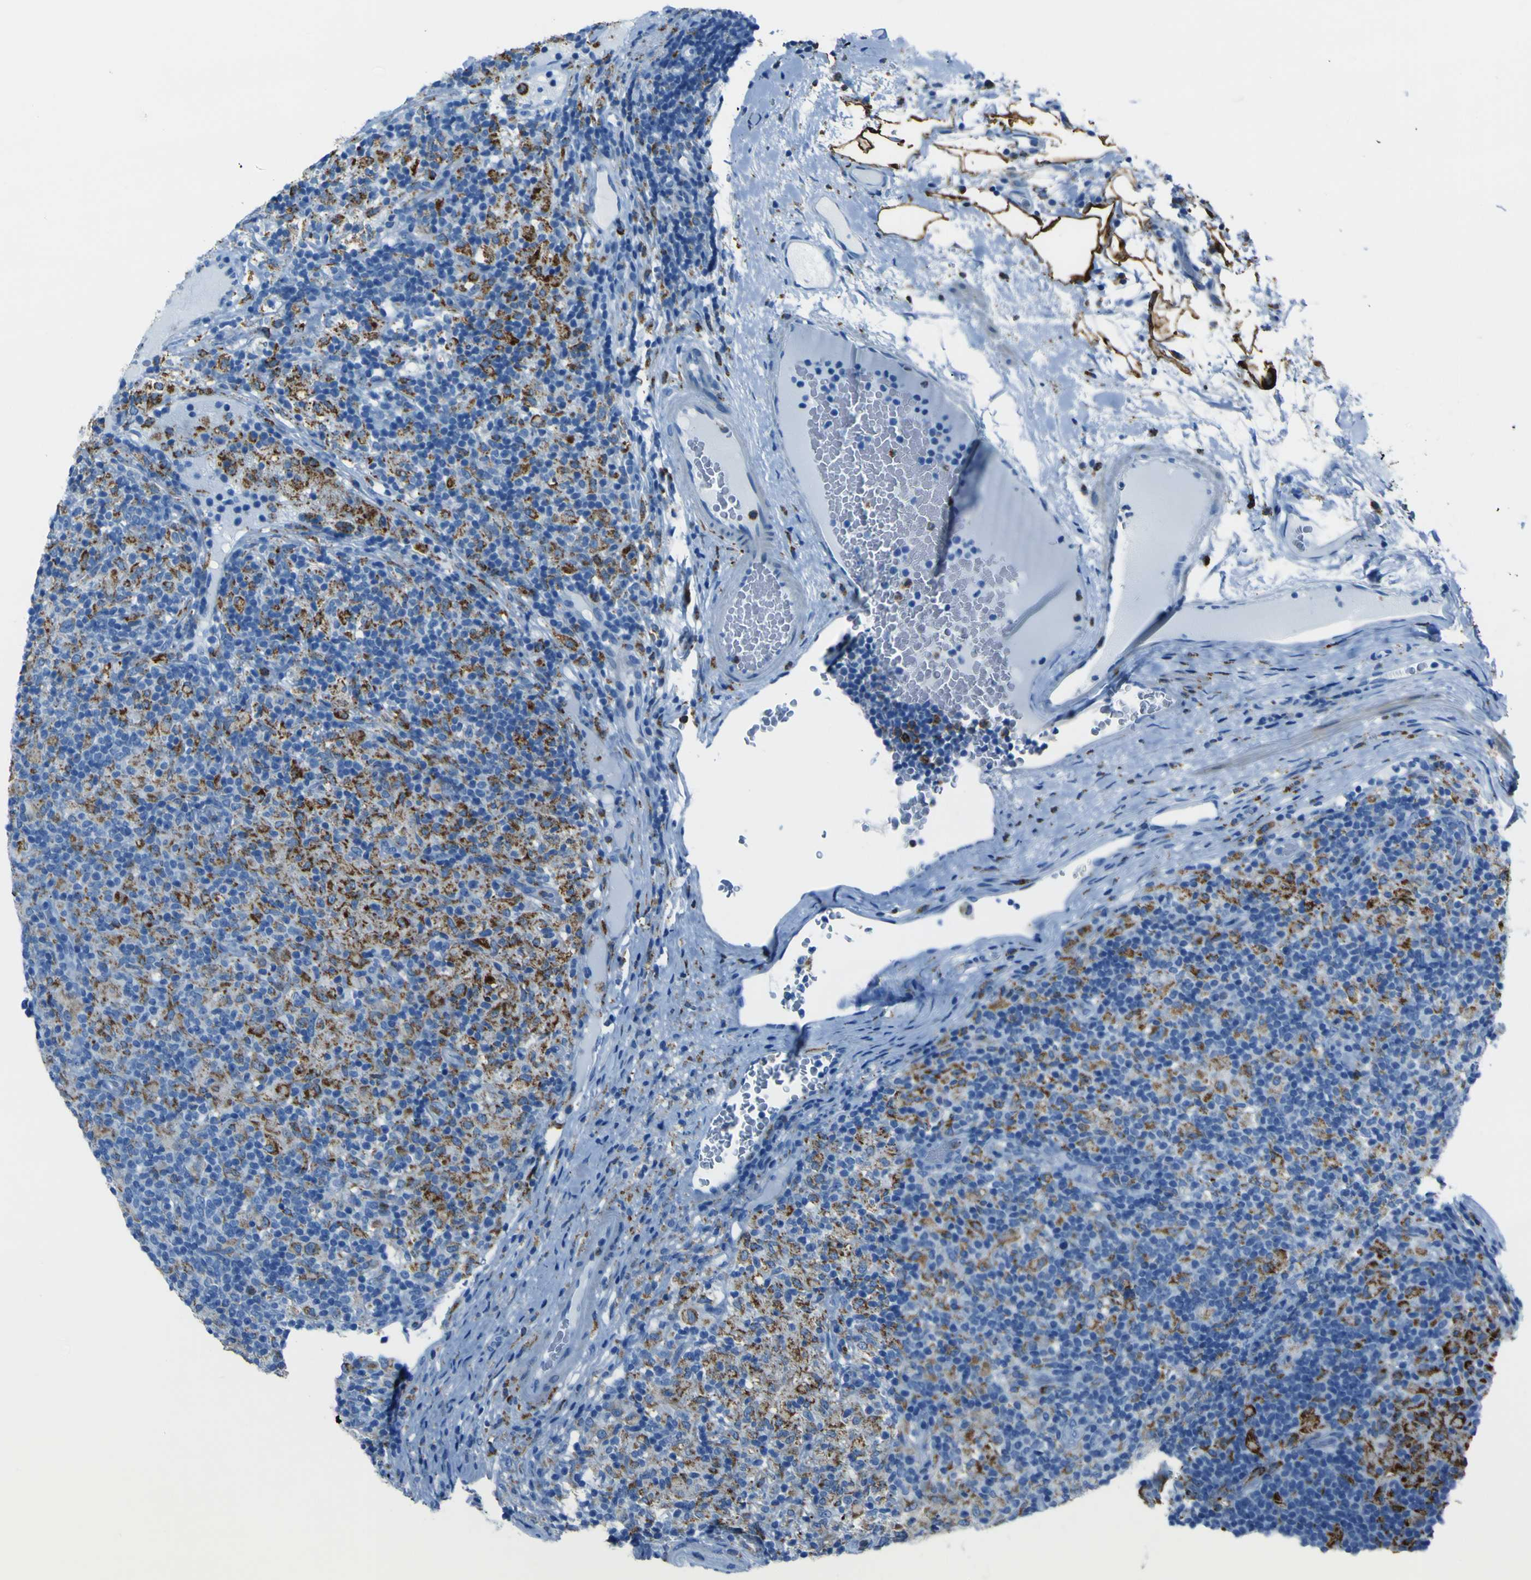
{"staining": {"intensity": "moderate", "quantity": "25%-75%", "location": "cytoplasmic/membranous"}, "tissue": "lymphoma", "cell_type": "Tumor cells", "image_type": "cancer", "snomed": [{"axis": "morphology", "description": "Hodgkin's disease, NOS"}, {"axis": "topography", "description": "Lymph node"}], "caption": "This is a histology image of immunohistochemistry (IHC) staining of lymphoma, which shows moderate positivity in the cytoplasmic/membranous of tumor cells.", "gene": "ACSL1", "patient": {"sex": "male", "age": 70}}